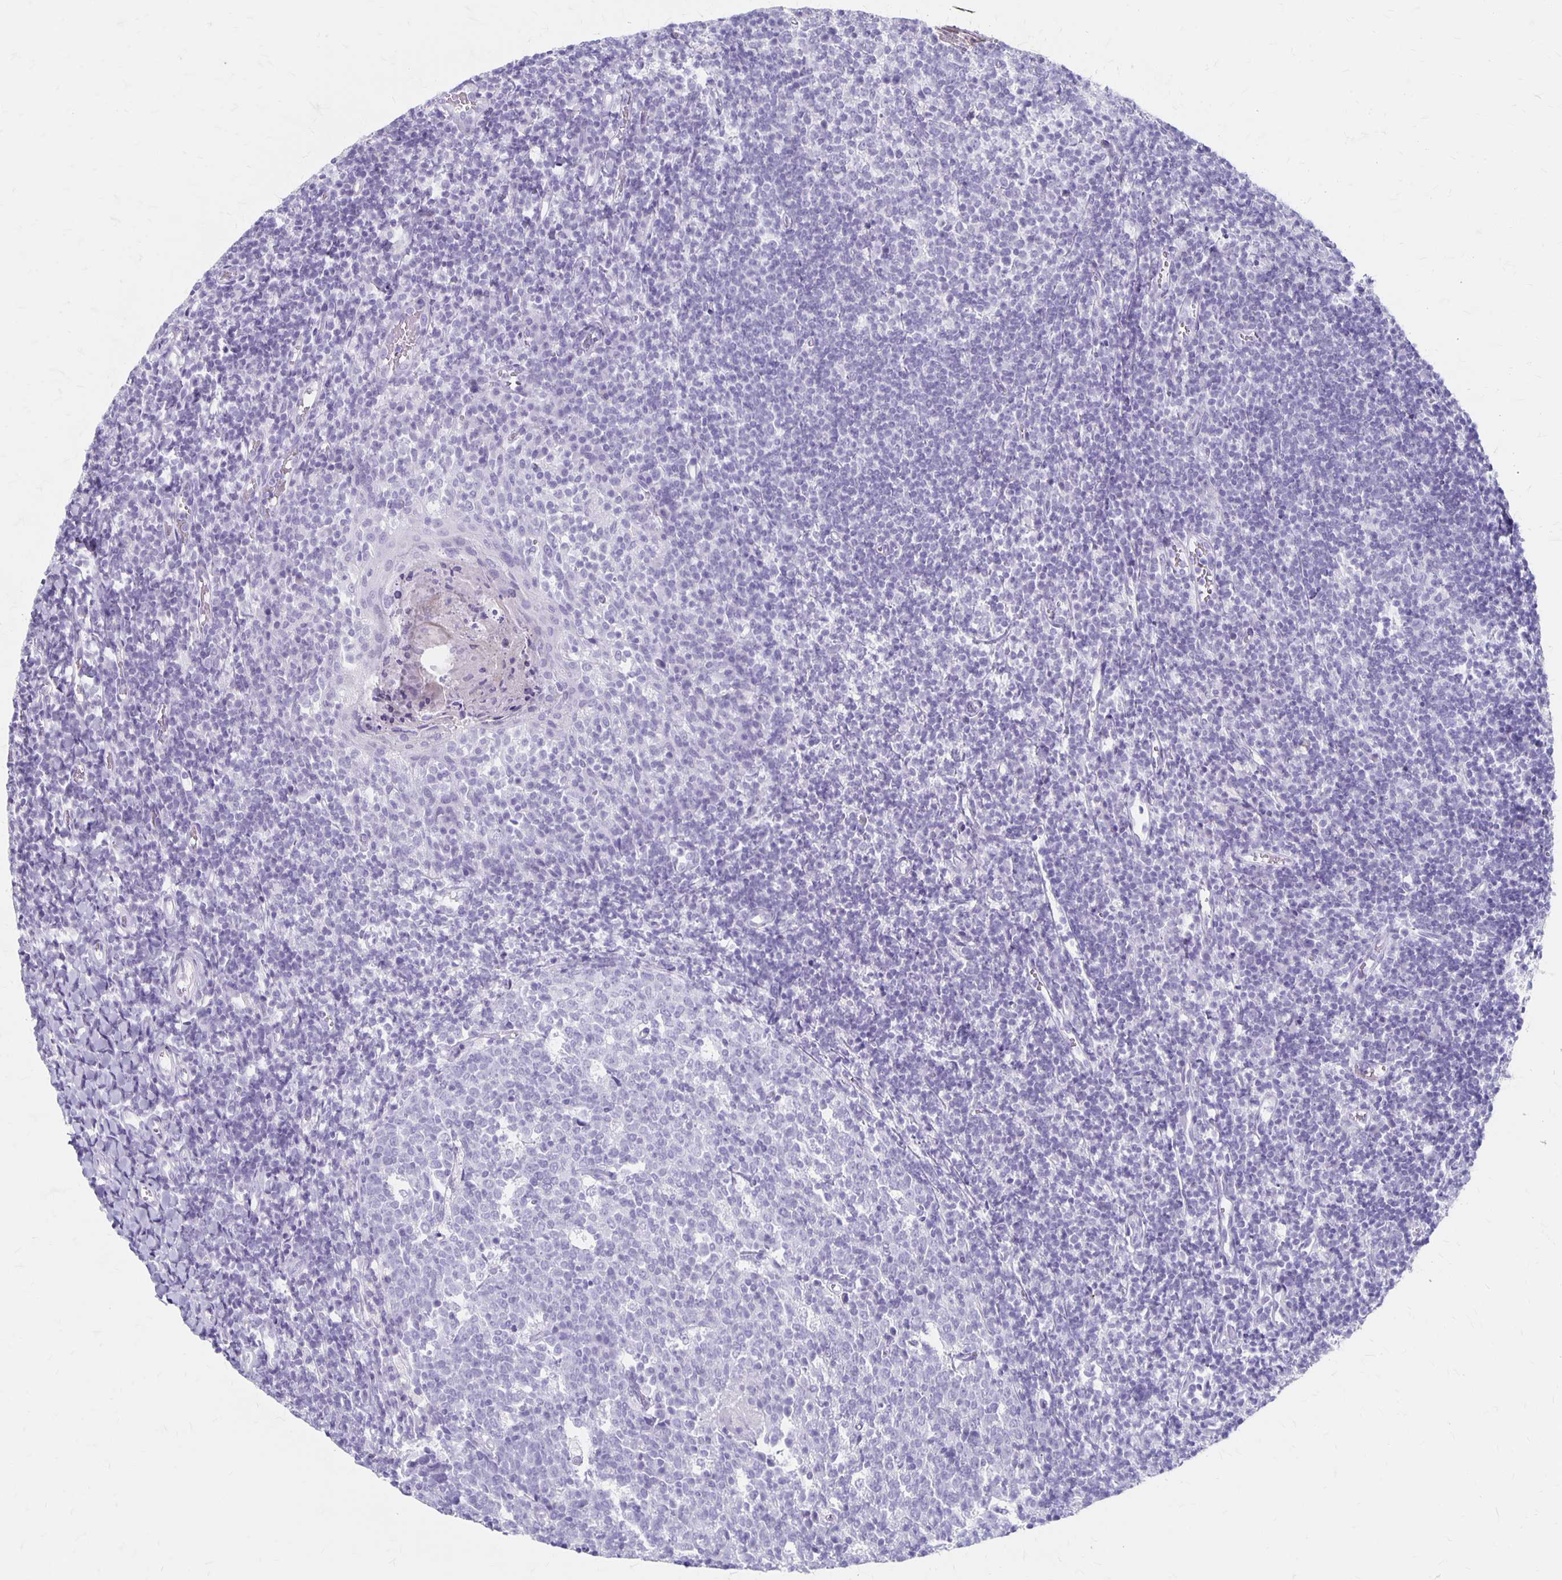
{"staining": {"intensity": "negative", "quantity": "none", "location": "none"}, "tissue": "tonsil", "cell_type": "Germinal center cells", "image_type": "normal", "snomed": [{"axis": "morphology", "description": "Normal tissue, NOS"}, {"axis": "topography", "description": "Tonsil"}], "caption": "Immunohistochemical staining of benign human tonsil exhibits no significant expression in germinal center cells. (DAB (3,3'-diaminobenzidine) immunohistochemistry (IHC) visualized using brightfield microscopy, high magnification).", "gene": "MAGEC2", "patient": {"sex": "female", "age": 10}}